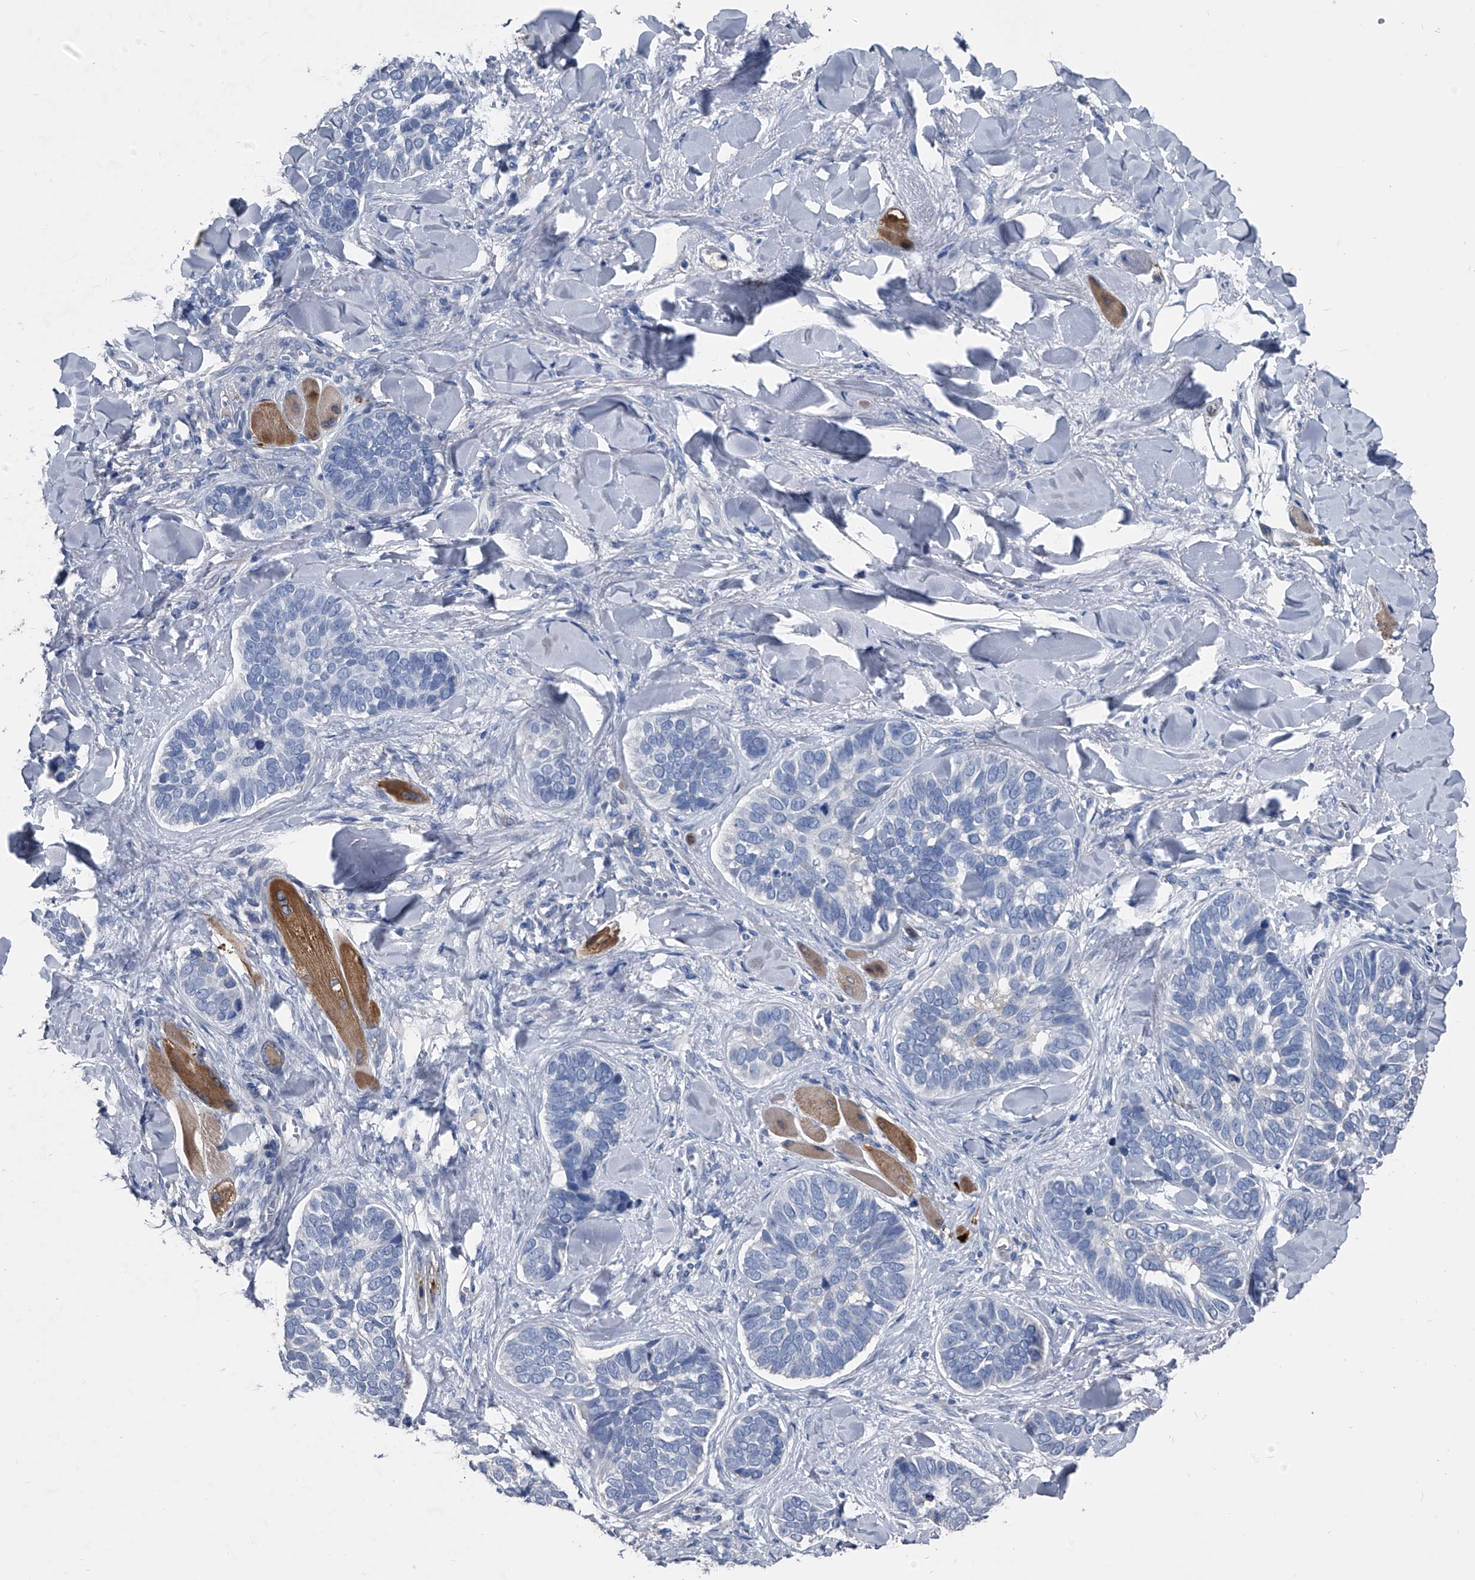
{"staining": {"intensity": "negative", "quantity": "none", "location": "none"}, "tissue": "skin cancer", "cell_type": "Tumor cells", "image_type": "cancer", "snomed": [{"axis": "morphology", "description": "Basal cell carcinoma"}, {"axis": "topography", "description": "Skin"}], "caption": "IHC of skin cancer (basal cell carcinoma) shows no positivity in tumor cells.", "gene": "KIF13A", "patient": {"sex": "male", "age": 62}}